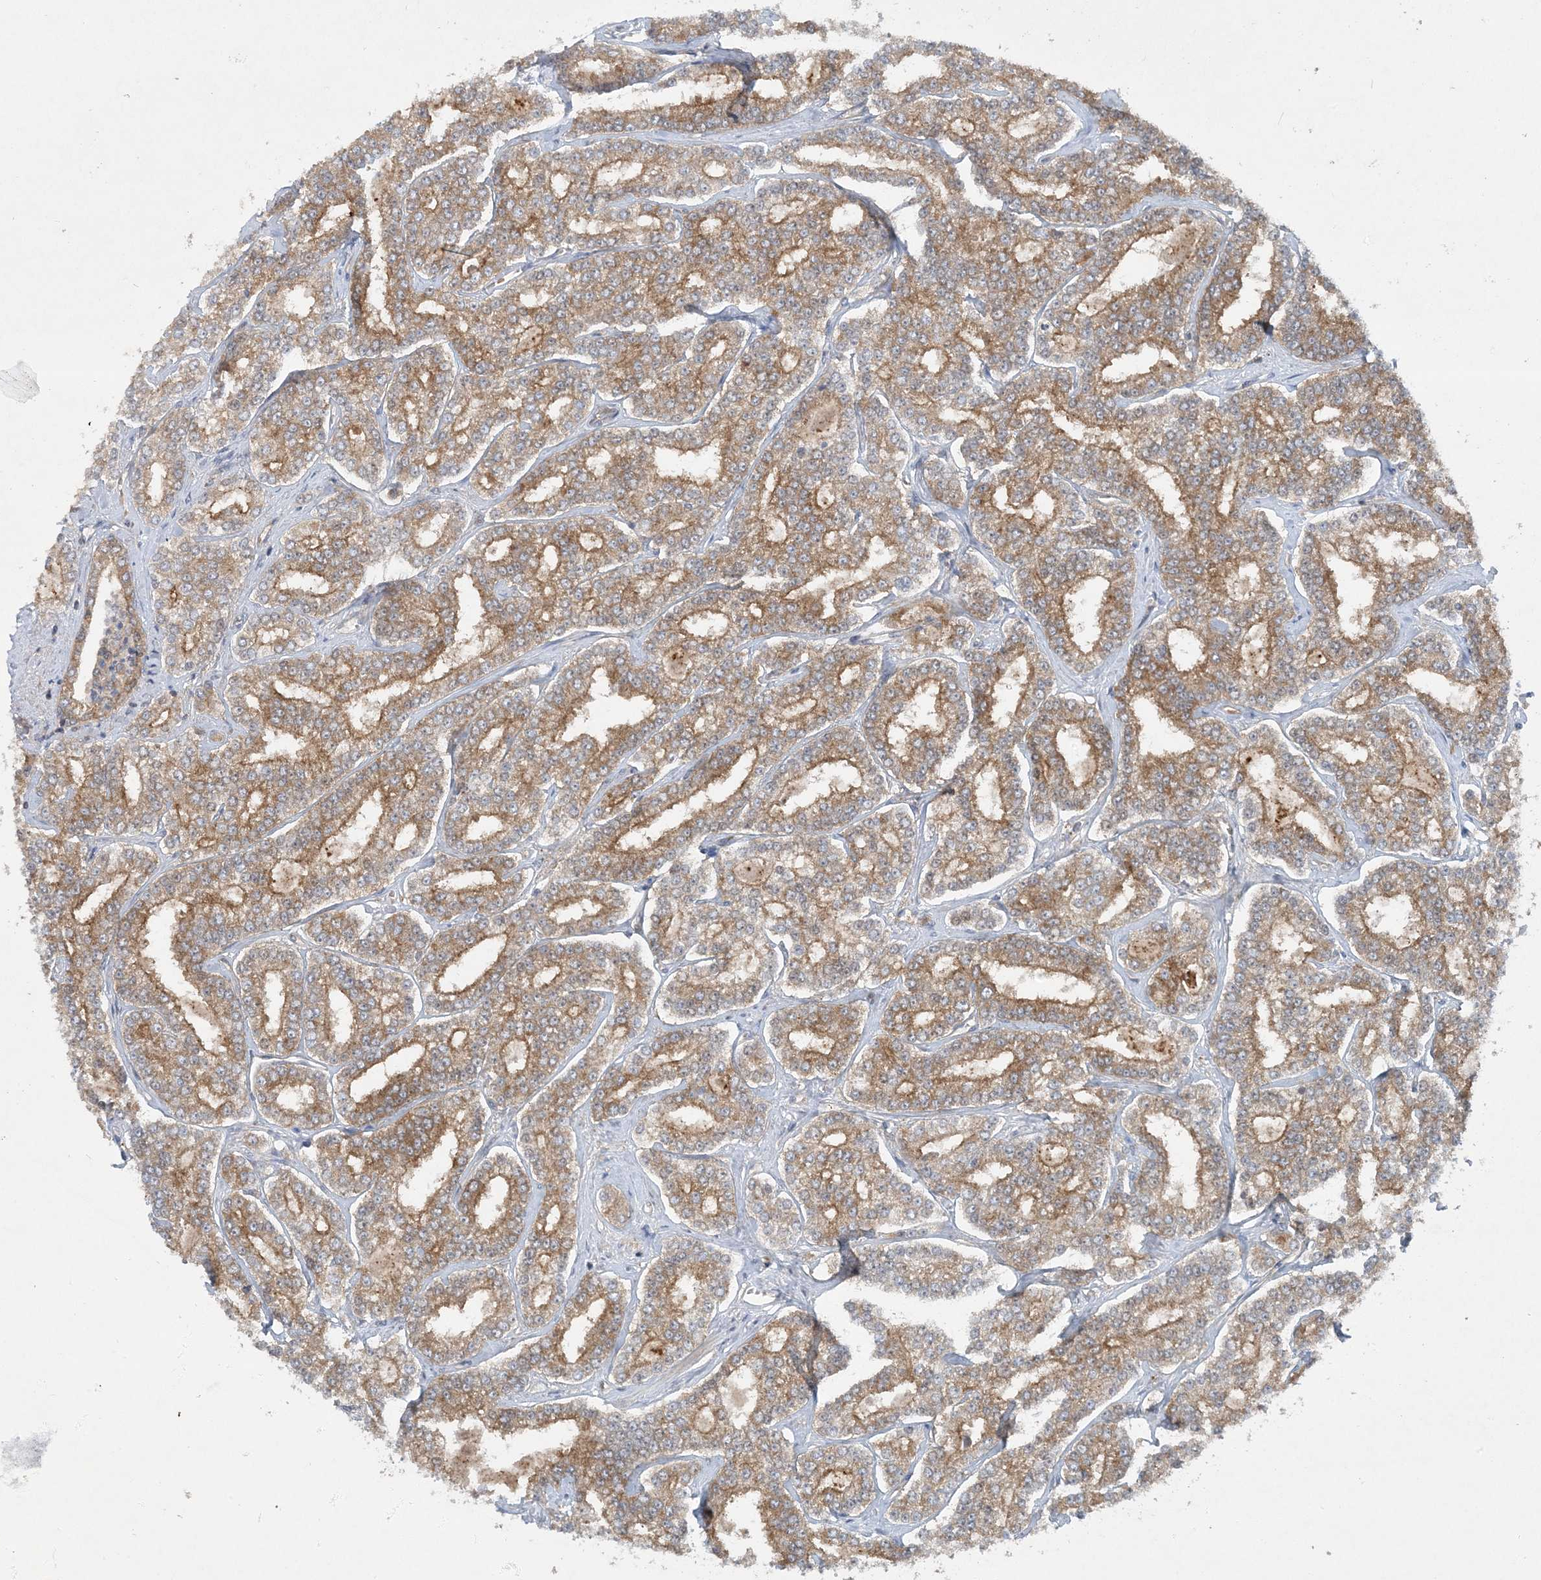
{"staining": {"intensity": "moderate", "quantity": ">75%", "location": "cytoplasmic/membranous"}, "tissue": "prostate cancer", "cell_type": "Tumor cells", "image_type": "cancer", "snomed": [{"axis": "morphology", "description": "Normal tissue, NOS"}, {"axis": "morphology", "description": "Adenocarcinoma, High grade"}, {"axis": "topography", "description": "Prostate"}], "caption": "IHC (DAB (3,3'-diaminobenzidine)) staining of human prostate cancer shows moderate cytoplasmic/membranous protein expression in approximately >75% of tumor cells. (DAB (3,3'-diaminobenzidine) IHC with brightfield microscopy, high magnification).", "gene": "STAM2", "patient": {"sex": "male", "age": 83}}